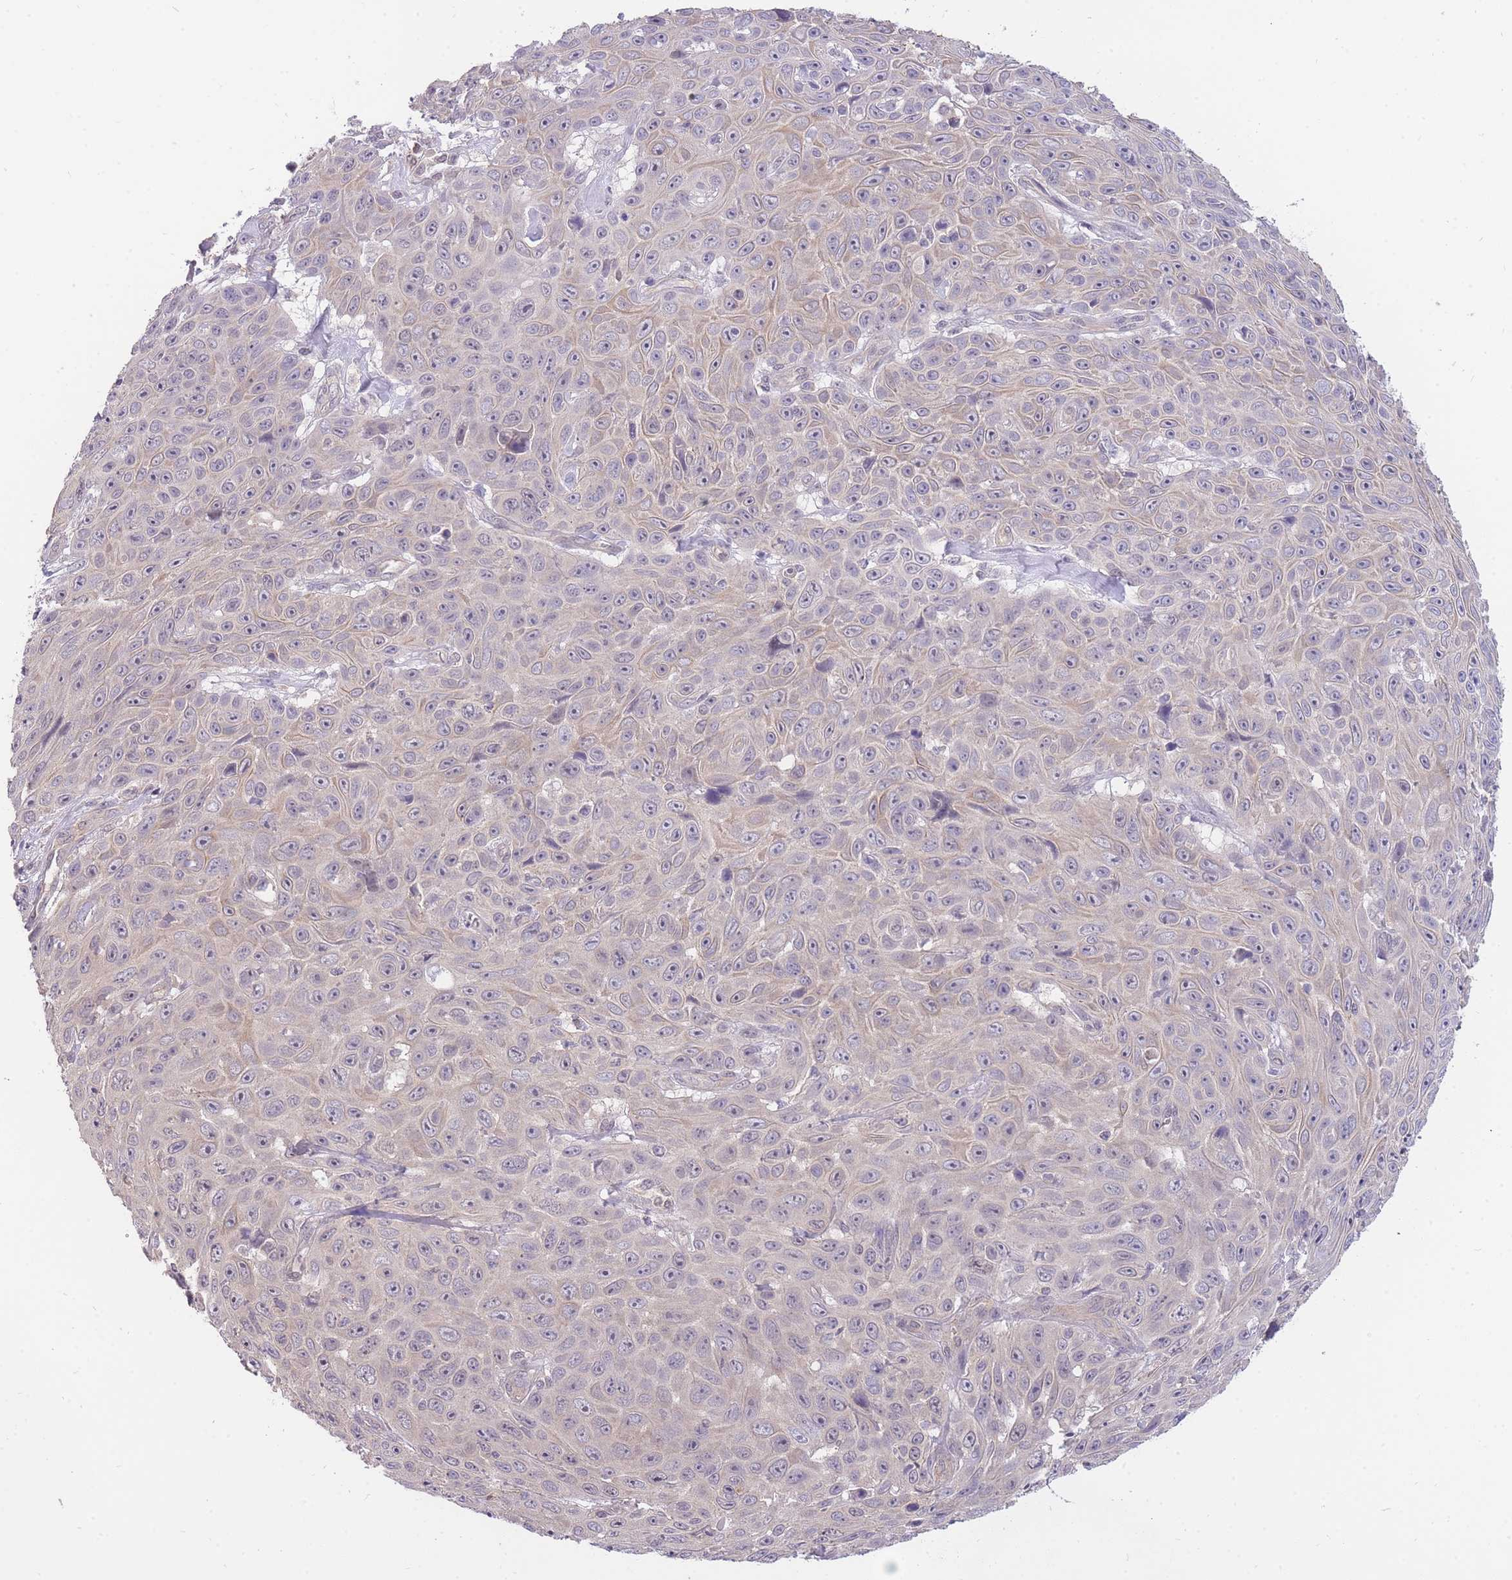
{"staining": {"intensity": "negative", "quantity": "none", "location": "none"}, "tissue": "skin cancer", "cell_type": "Tumor cells", "image_type": "cancer", "snomed": [{"axis": "morphology", "description": "Squamous cell carcinoma, NOS"}, {"axis": "topography", "description": "Skin"}], "caption": "Tumor cells show no significant protein staining in skin squamous cell carcinoma.", "gene": "SMC6", "patient": {"sex": "male", "age": 82}}